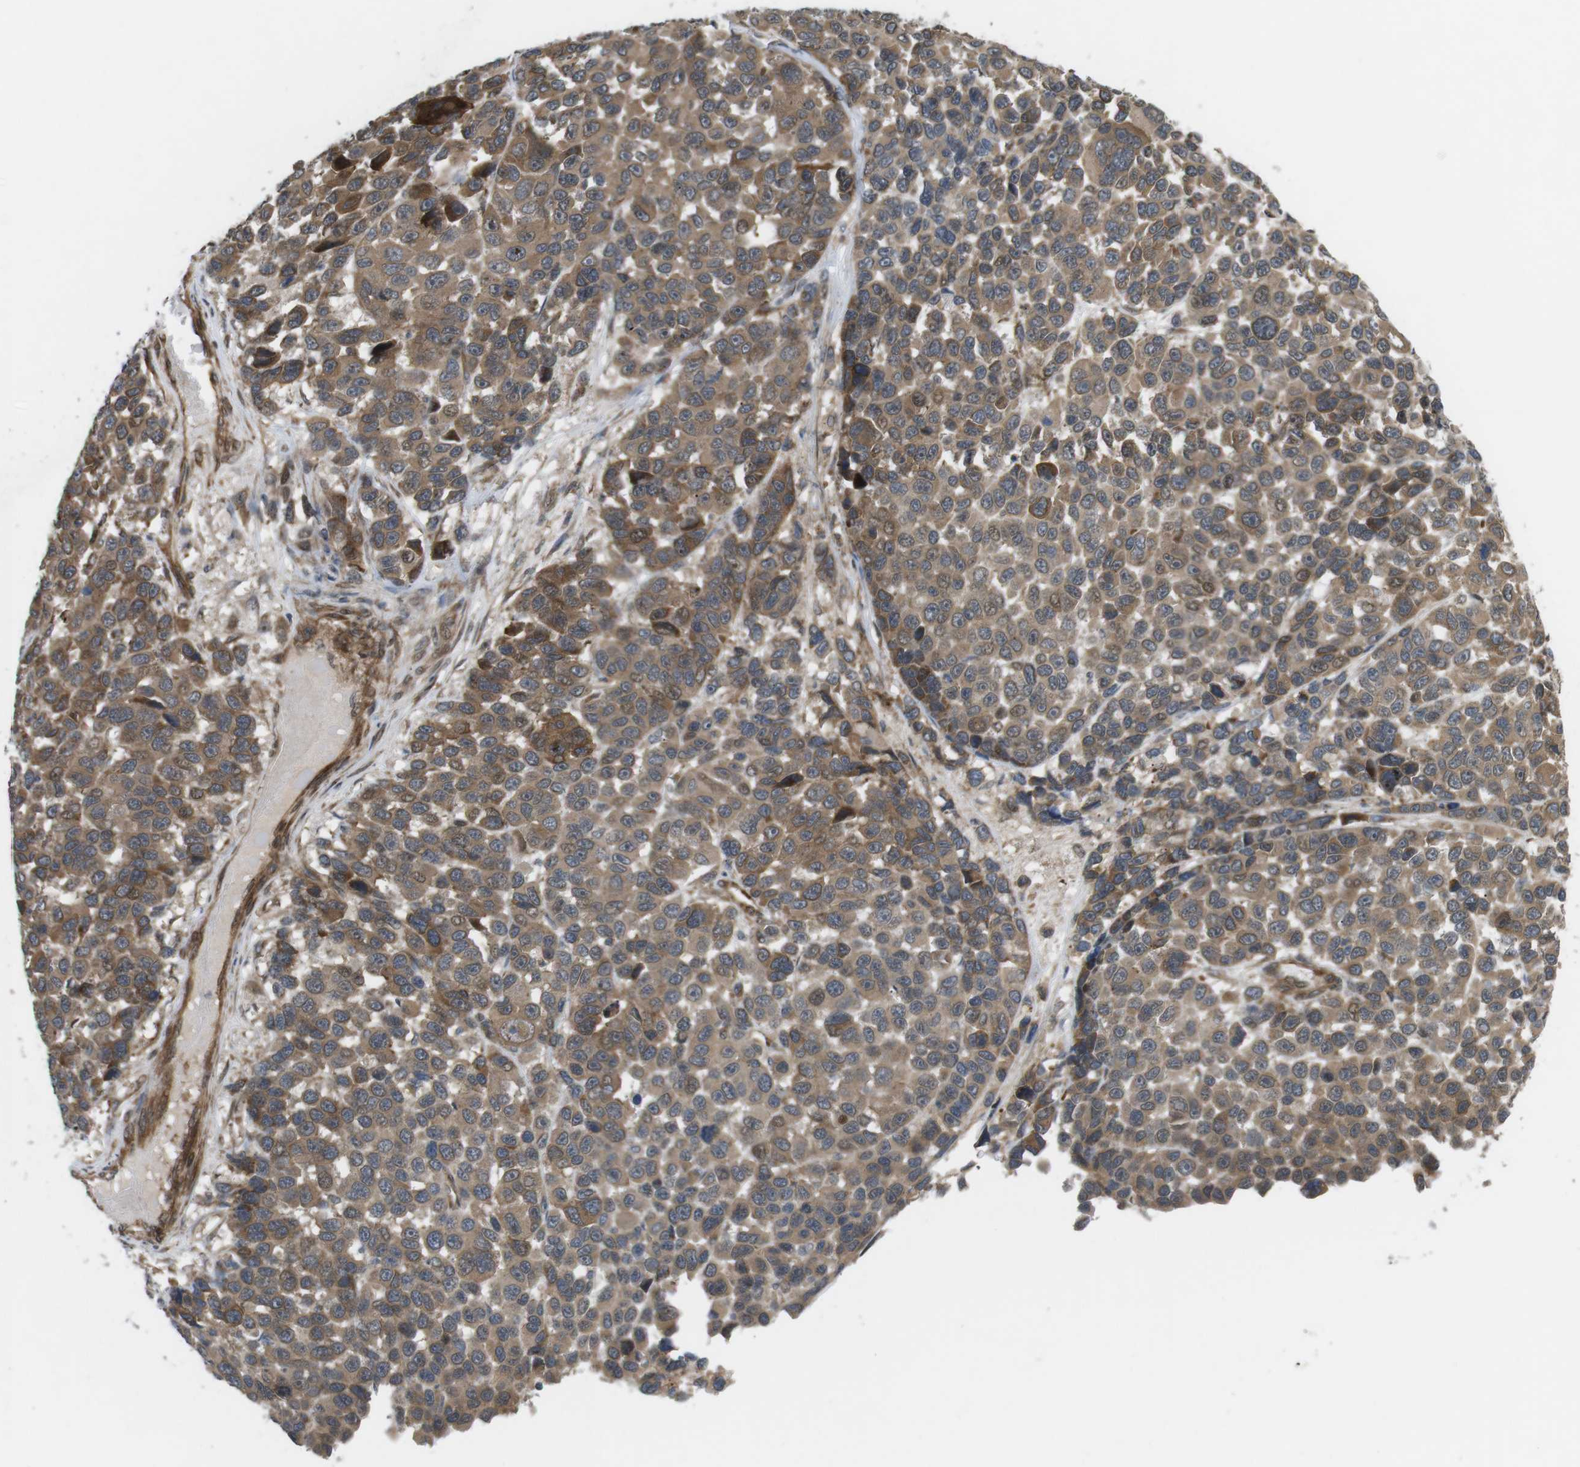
{"staining": {"intensity": "moderate", "quantity": ">75%", "location": "cytoplasmic/membranous"}, "tissue": "melanoma", "cell_type": "Tumor cells", "image_type": "cancer", "snomed": [{"axis": "morphology", "description": "Malignant melanoma, NOS"}, {"axis": "topography", "description": "Skin"}], "caption": "Malignant melanoma stained with a brown dye demonstrates moderate cytoplasmic/membranous positive staining in approximately >75% of tumor cells.", "gene": "KANK2", "patient": {"sex": "male", "age": 53}}